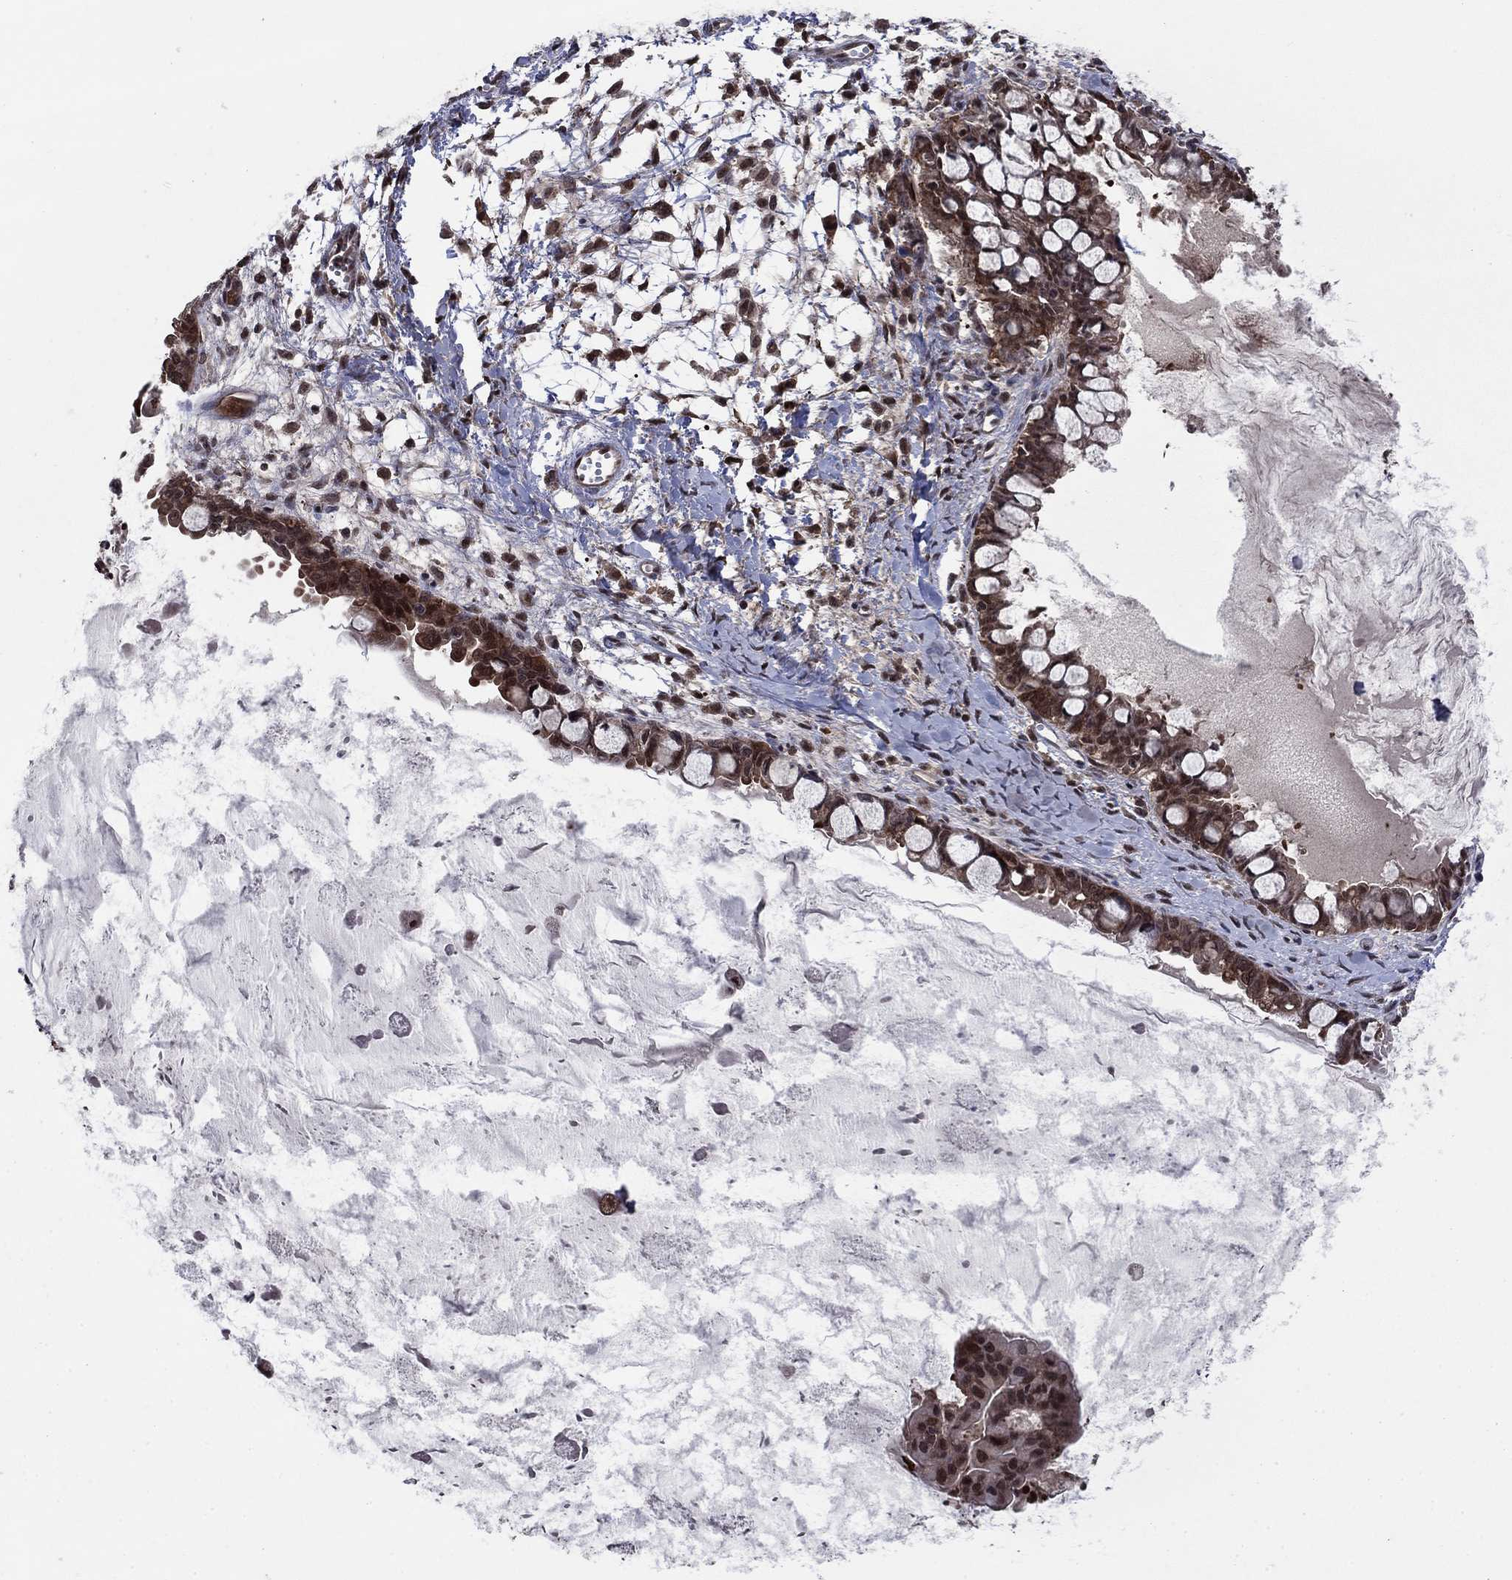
{"staining": {"intensity": "moderate", "quantity": ">75%", "location": "cytoplasmic/membranous"}, "tissue": "ovarian cancer", "cell_type": "Tumor cells", "image_type": "cancer", "snomed": [{"axis": "morphology", "description": "Cystadenocarcinoma, mucinous, NOS"}, {"axis": "topography", "description": "Ovary"}], "caption": "Protein expression analysis of human ovarian cancer reveals moderate cytoplasmic/membranous positivity in approximately >75% of tumor cells.", "gene": "CACYBP", "patient": {"sex": "female", "age": 63}}